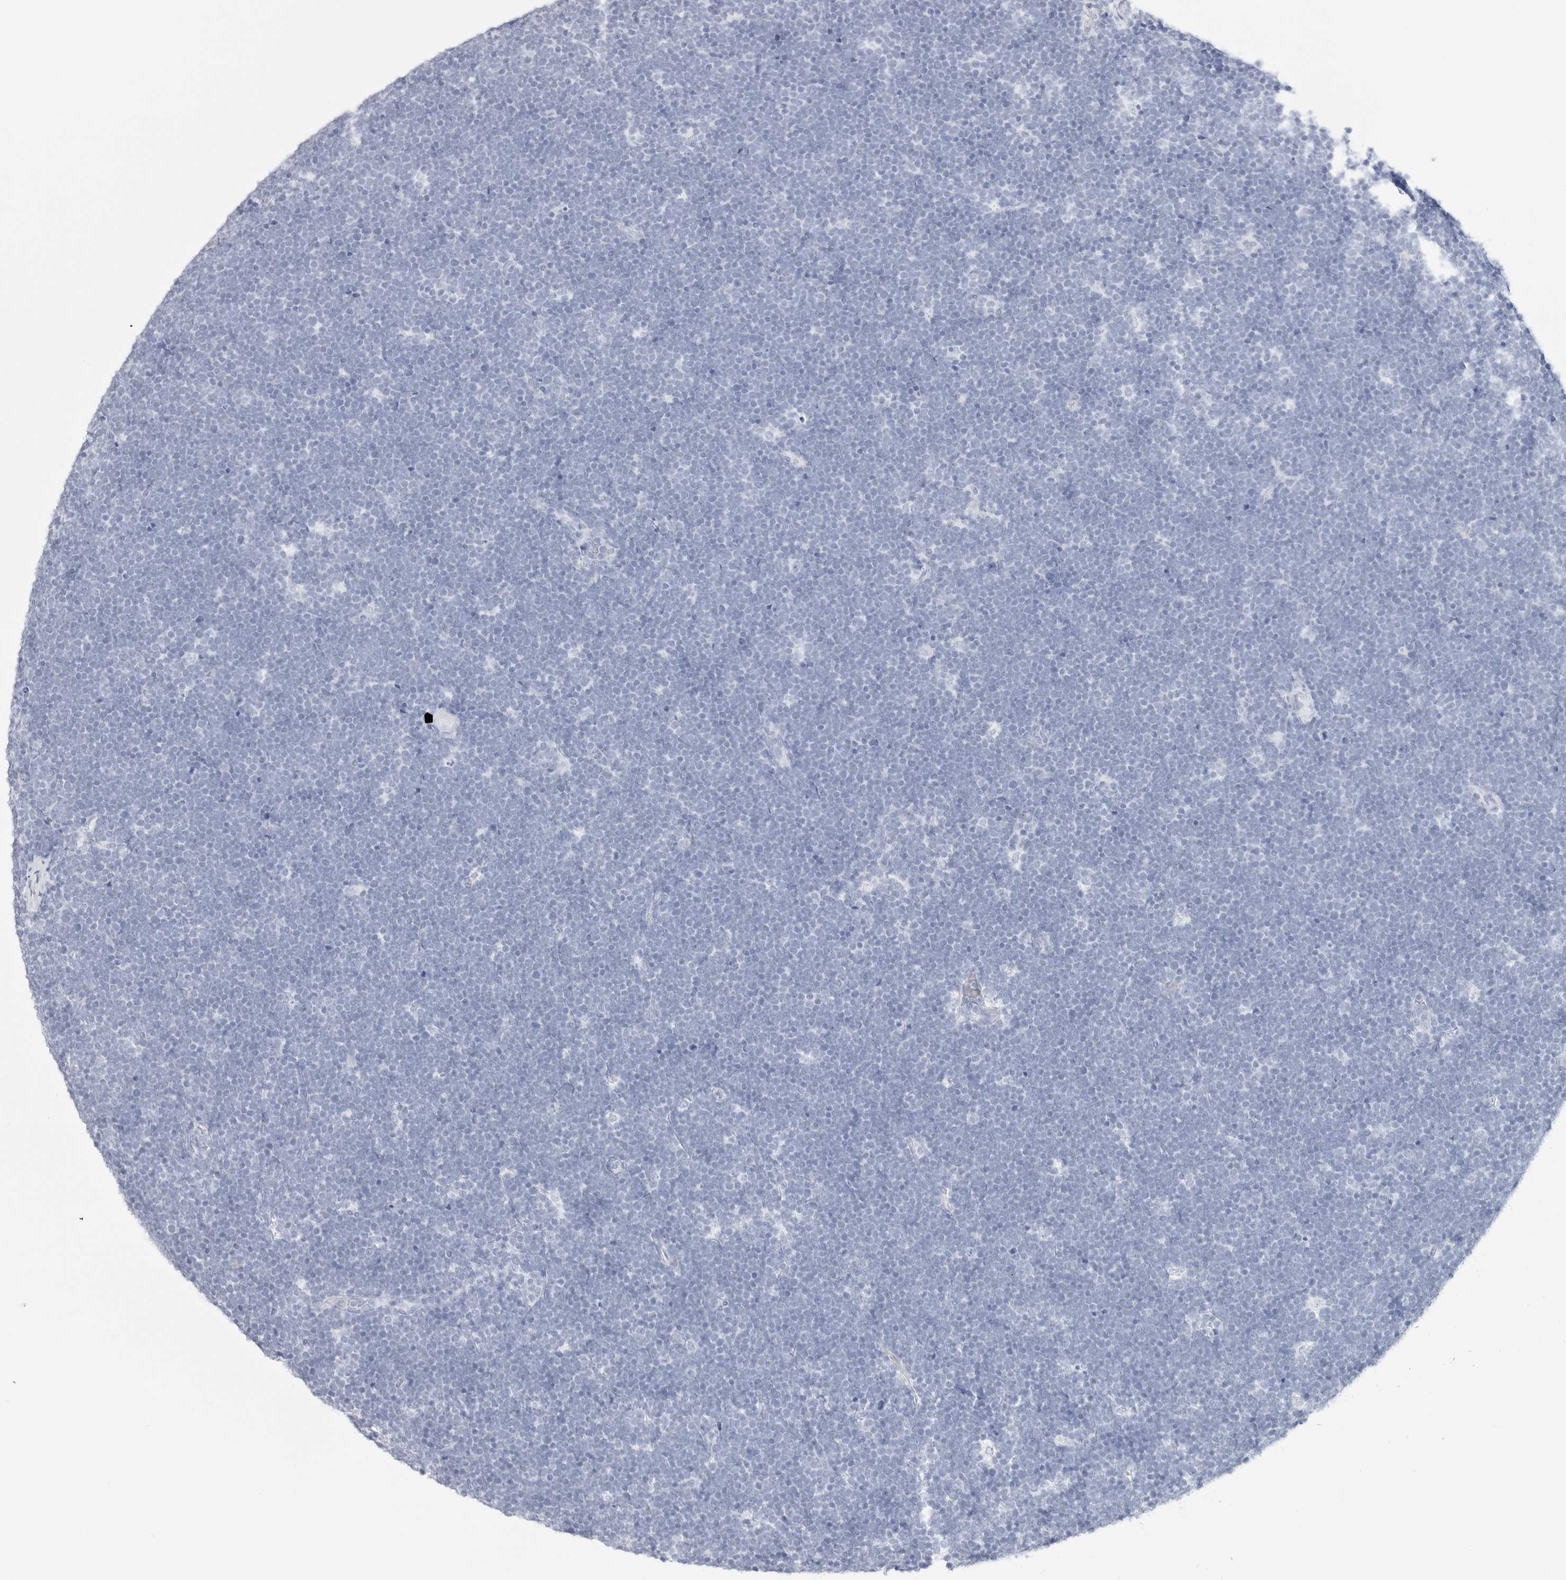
{"staining": {"intensity": "negative", "quantity": "none", "location": "none"}, "tissue": "lymphoma", "cell_type": "Tumor cells", "image_type": "cancer", "snomed": [{"axis": "morphology", "description": "Malignant lymphoma, non-Hodgkin's type, High grade"}, {"axis": "topography", "description": "Lymph node"}], "caption": "Malignant lymphoma, non-Hodgkin's type (high-grade) was stained to show a protein in brown. There is no significant expression in tumor cells.", "gene": "TFF2", "patient": {"sex": "male", "age": 13}}